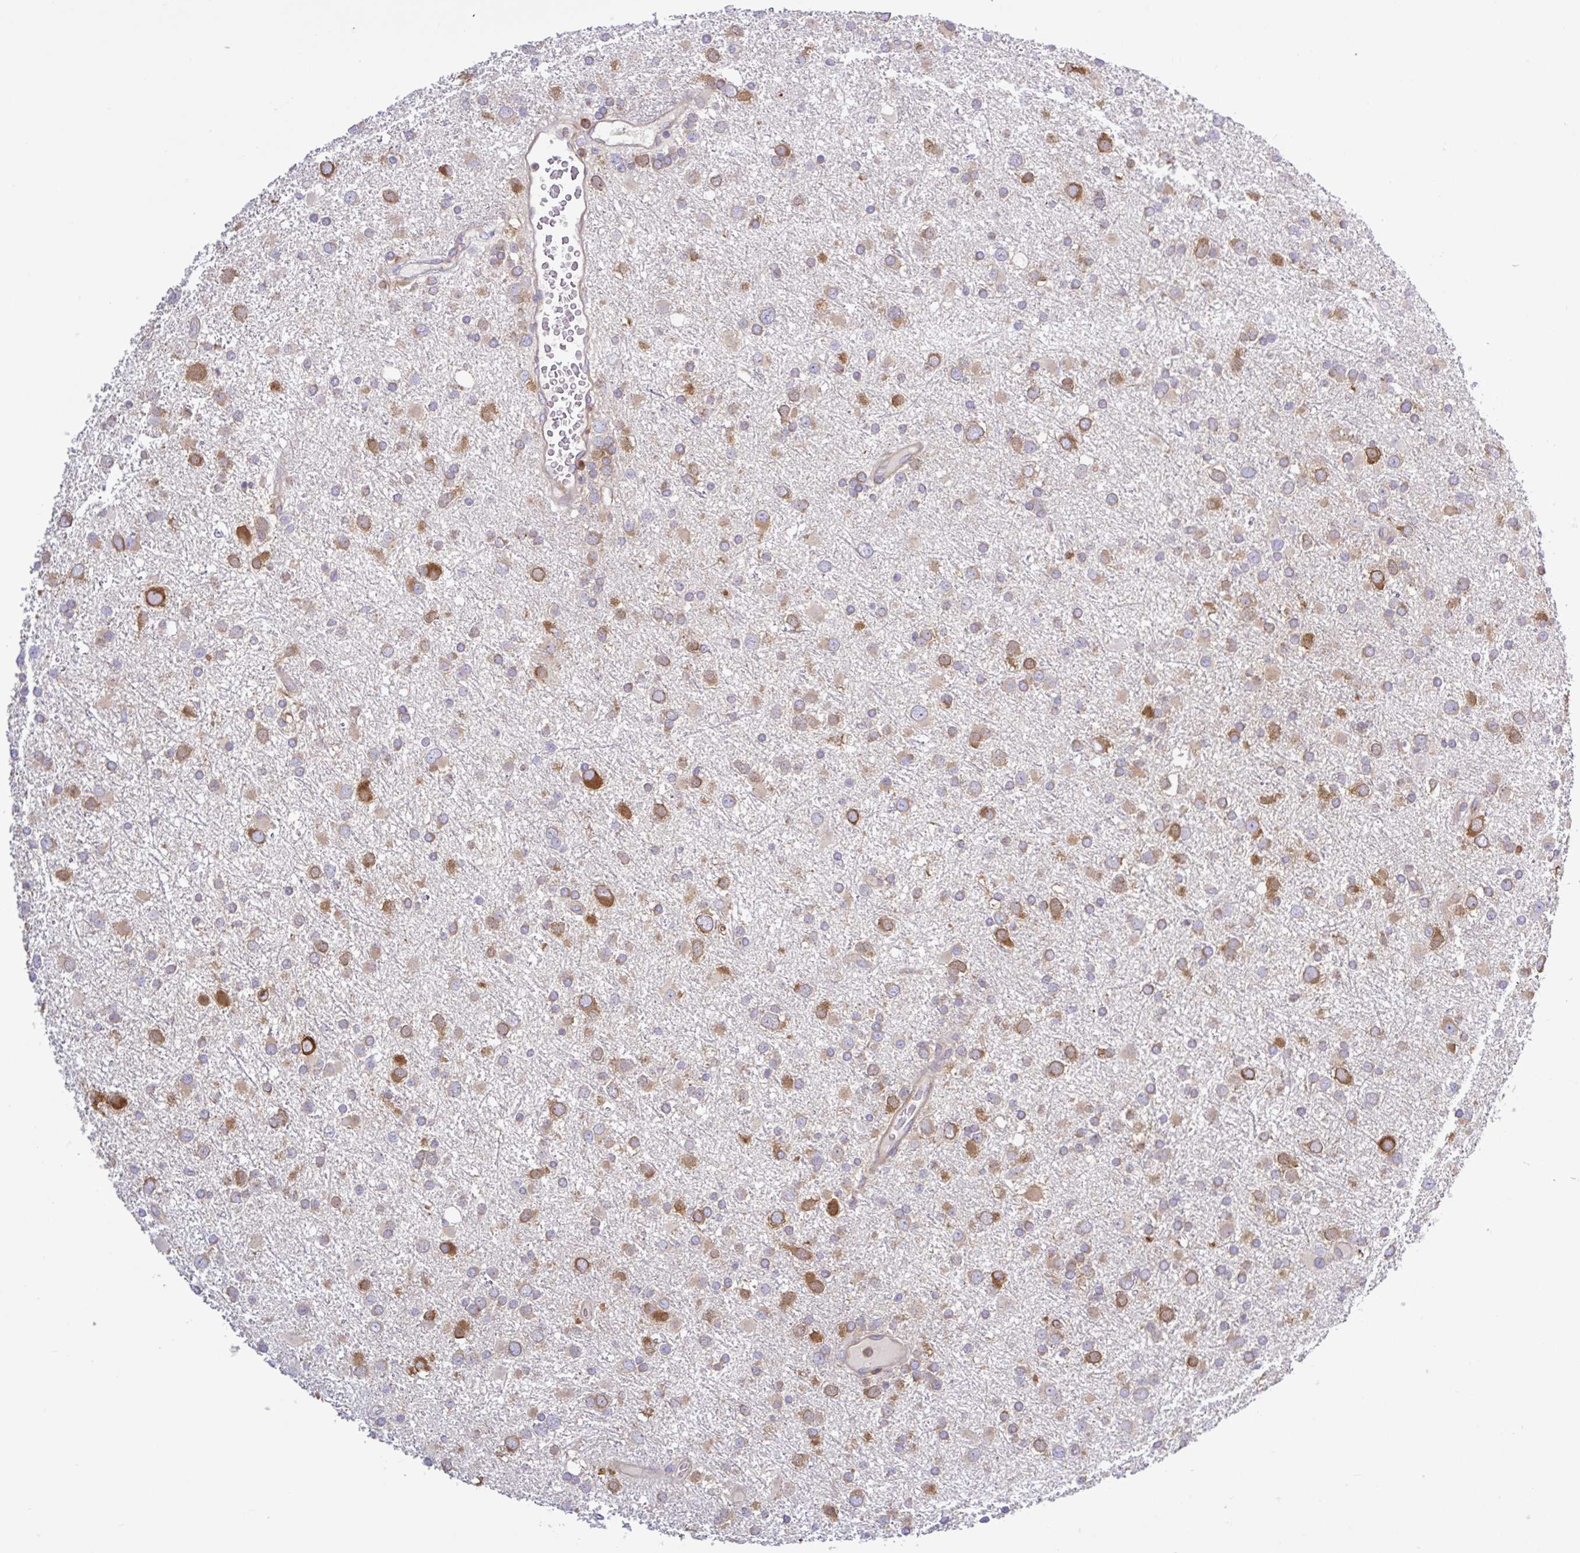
{"staining": {"intensity": "moderate", "quantity": "25%-75%", "location": "cytoplasmic/membranous"}, "tissue": "glioma", "cell_type": "Tumor cells", "image_type": "cancer", "snomed": [{"axis": "morphology", "description": "Glioma, malignant, Low grade"}, {"axis": "topography", "description": "Brain"}], "caption": "Malignant glioma (low-grade) stained for a protein (brown) reveals moderate cytoplasmic/membranous positive staining in approximately 25%-75% of tumor cells.", "gene": "LARS1", "patient": {"sex": "female", "age": 32}}